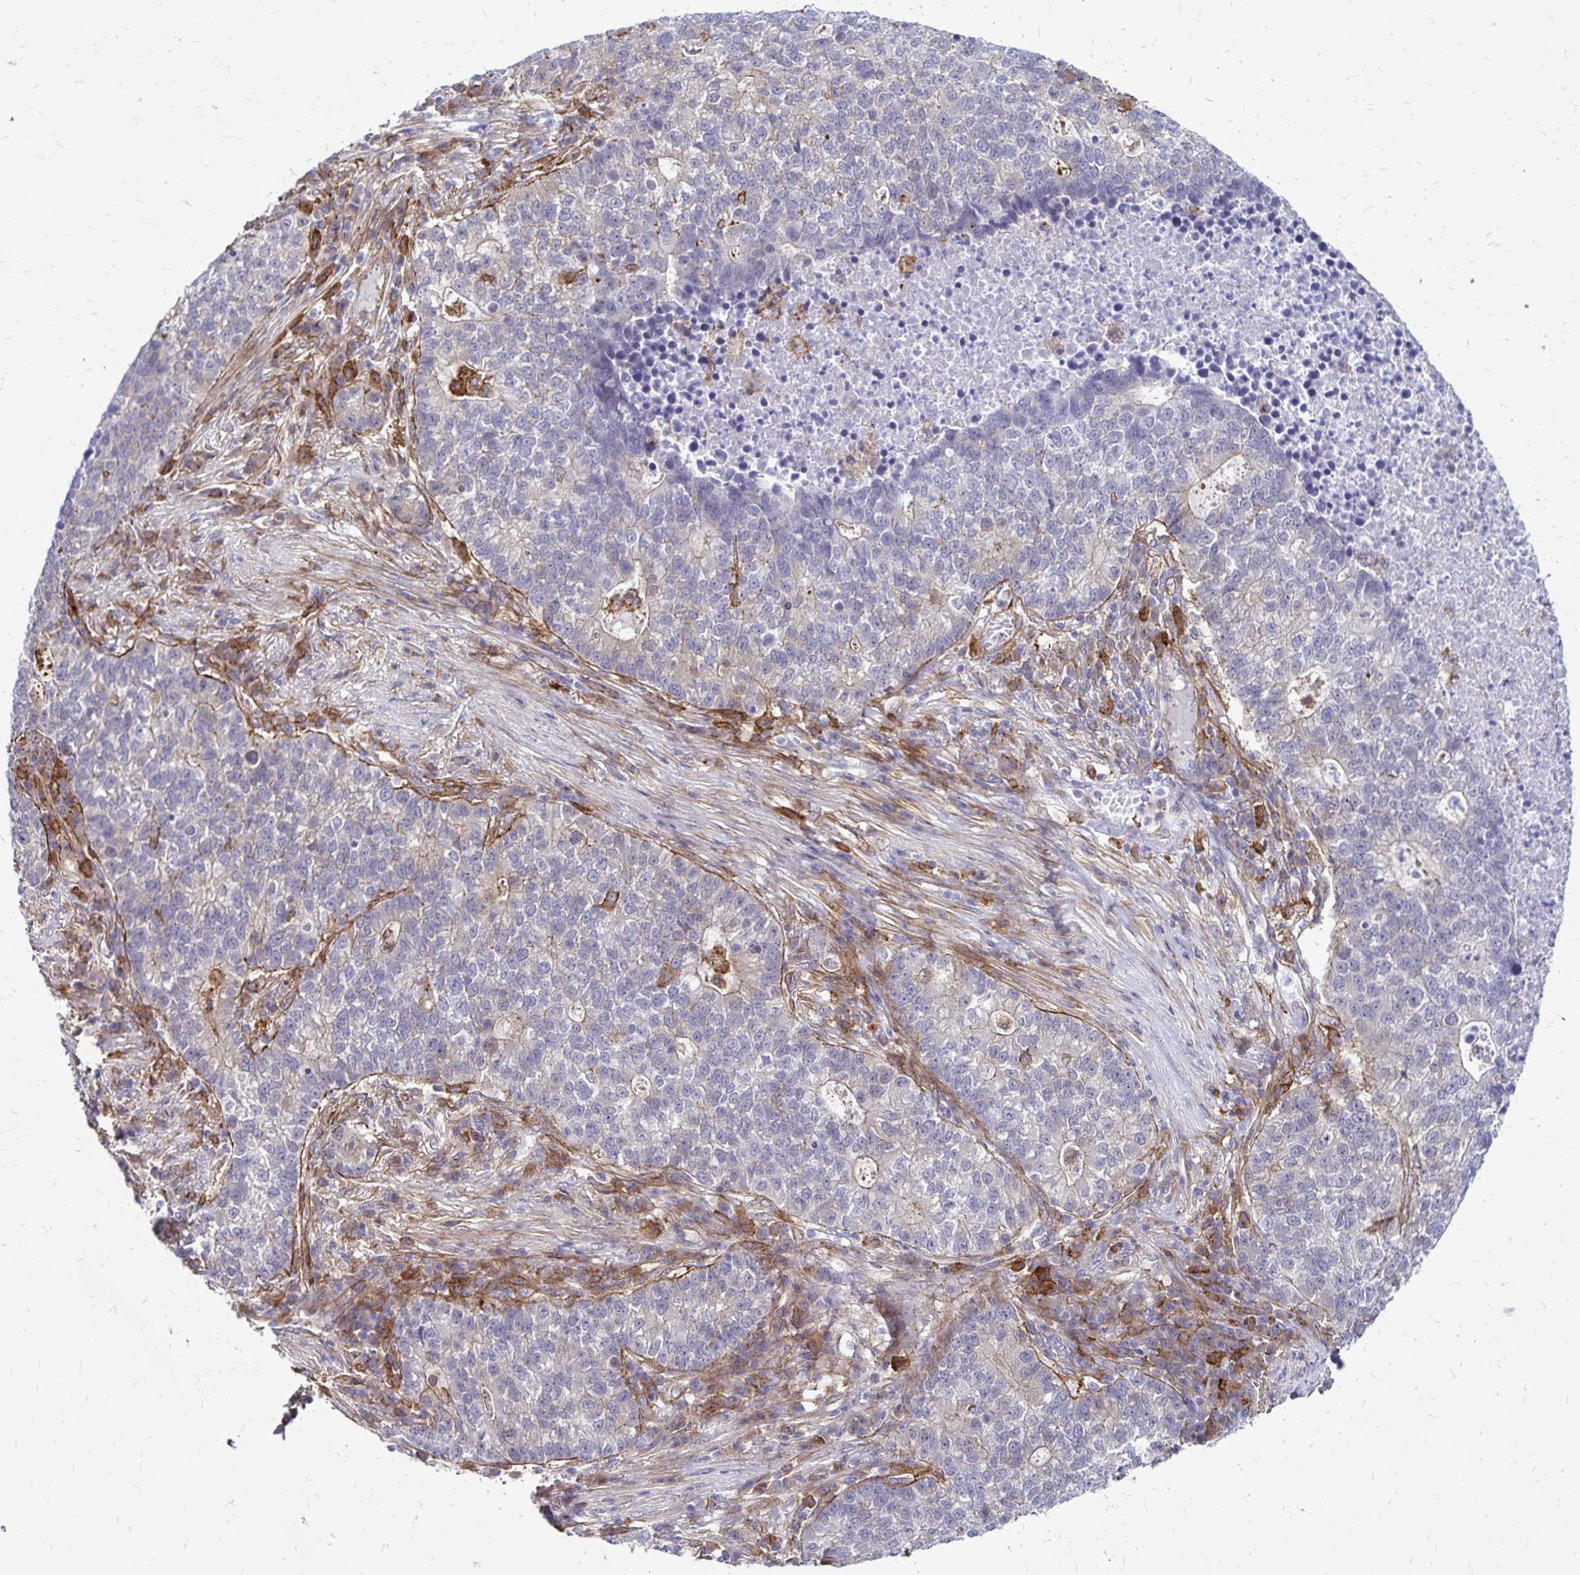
{"staining": {"intensity": "negative", "quantity": "none", "location": "none"}, "tissue": "lung cancer", "cell_type": "Tumor cells", "image_type": "cancer", "snomed": [{"axis": "morphology", "description": "Adenocarcinoma, NOS"}, {"axis": "topography", "description": "Lung"}], "caption": "Immunohistochemical staining of human adenocarcinoma (lung) shows no significant staining in tumor cells. (Brightfield microscopy of DAB IHC at high magnification).", "gene": "TNS3", "patient": {"sex": "male", "age": 57}}